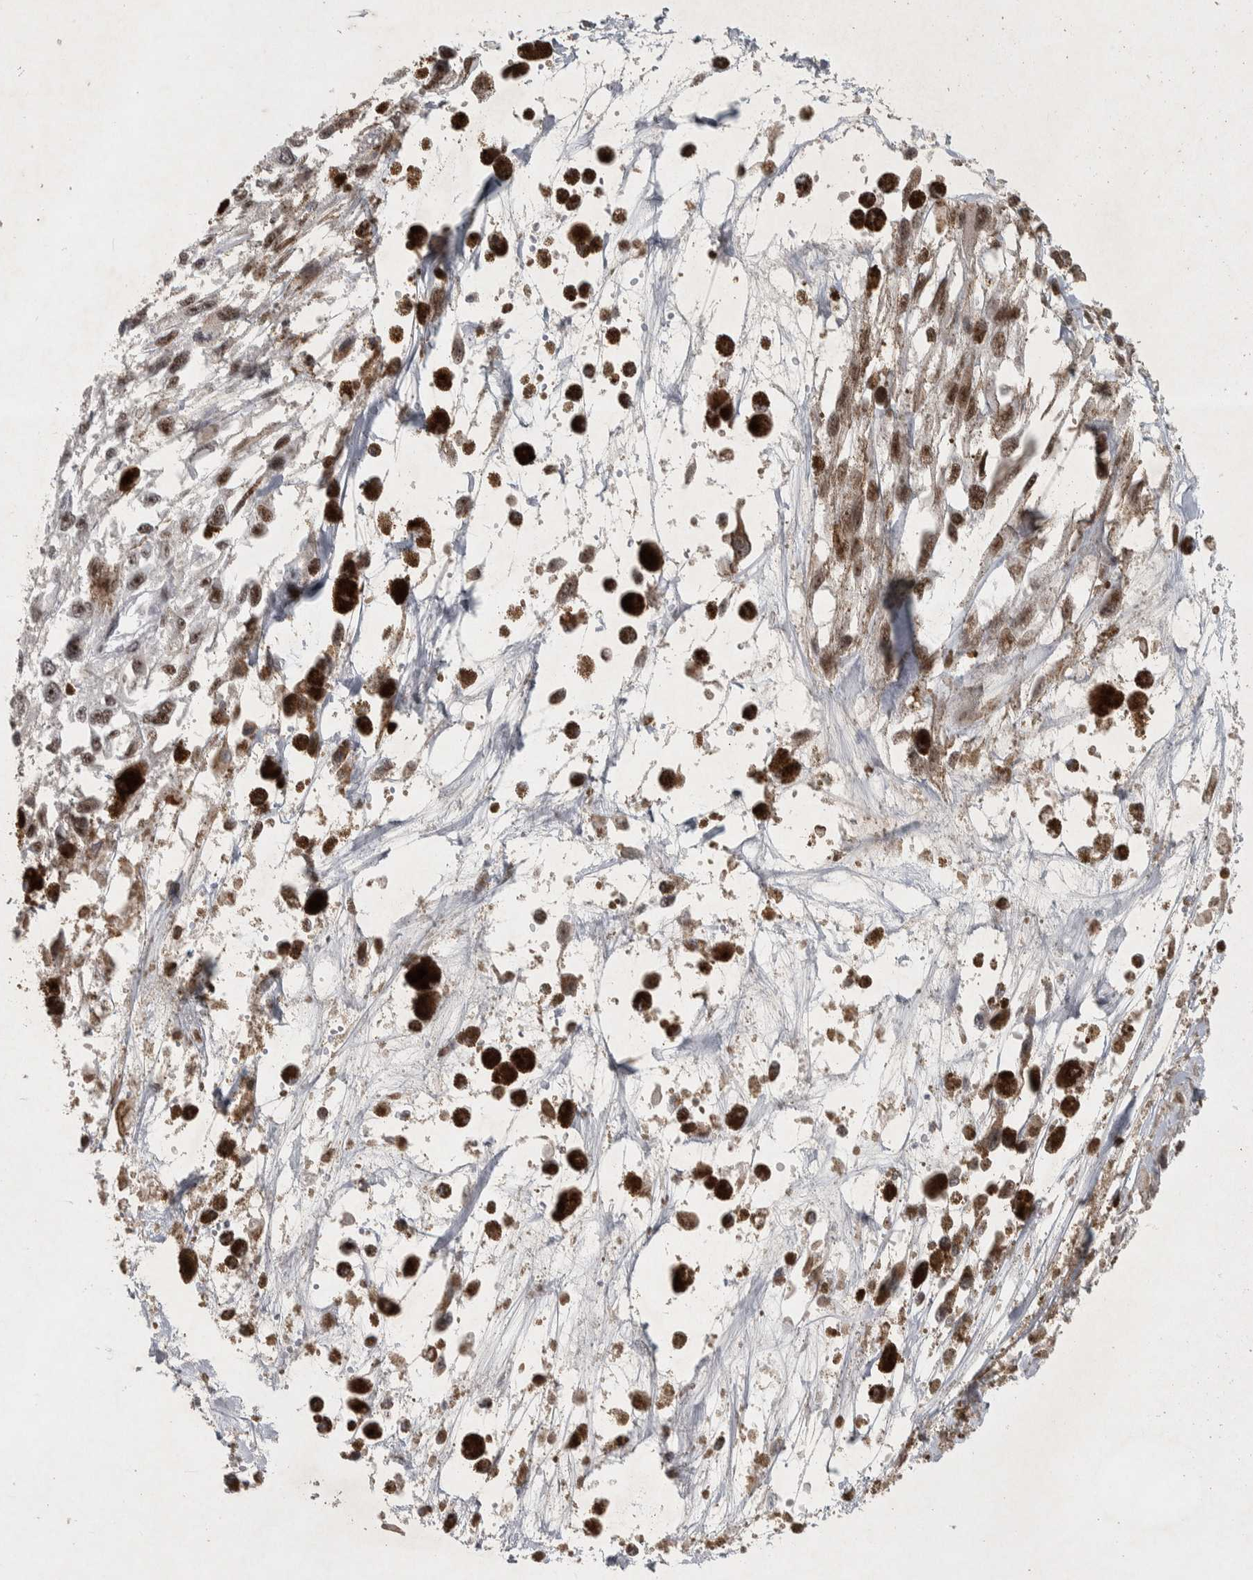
{"staining": {"intensity": "moderate", "quantity": ">75%", "location": "nuclear"}, "tissue": "melanoma", "cell_type": "Tumor cells", "image_type": "cancer", "snomed": [{"axis": "morphology", "description": "Malignant melanoma, Metastatic site"}, {"axis": "topography", "description": "Lymph node"}], "caption": "Tumor cells demonstrate medium levels of moderate nuclear positivity in approximately >75% of cells in human melanoma.", "gene": "DDX42", "patient": {"sex": "male", "age": 59}}